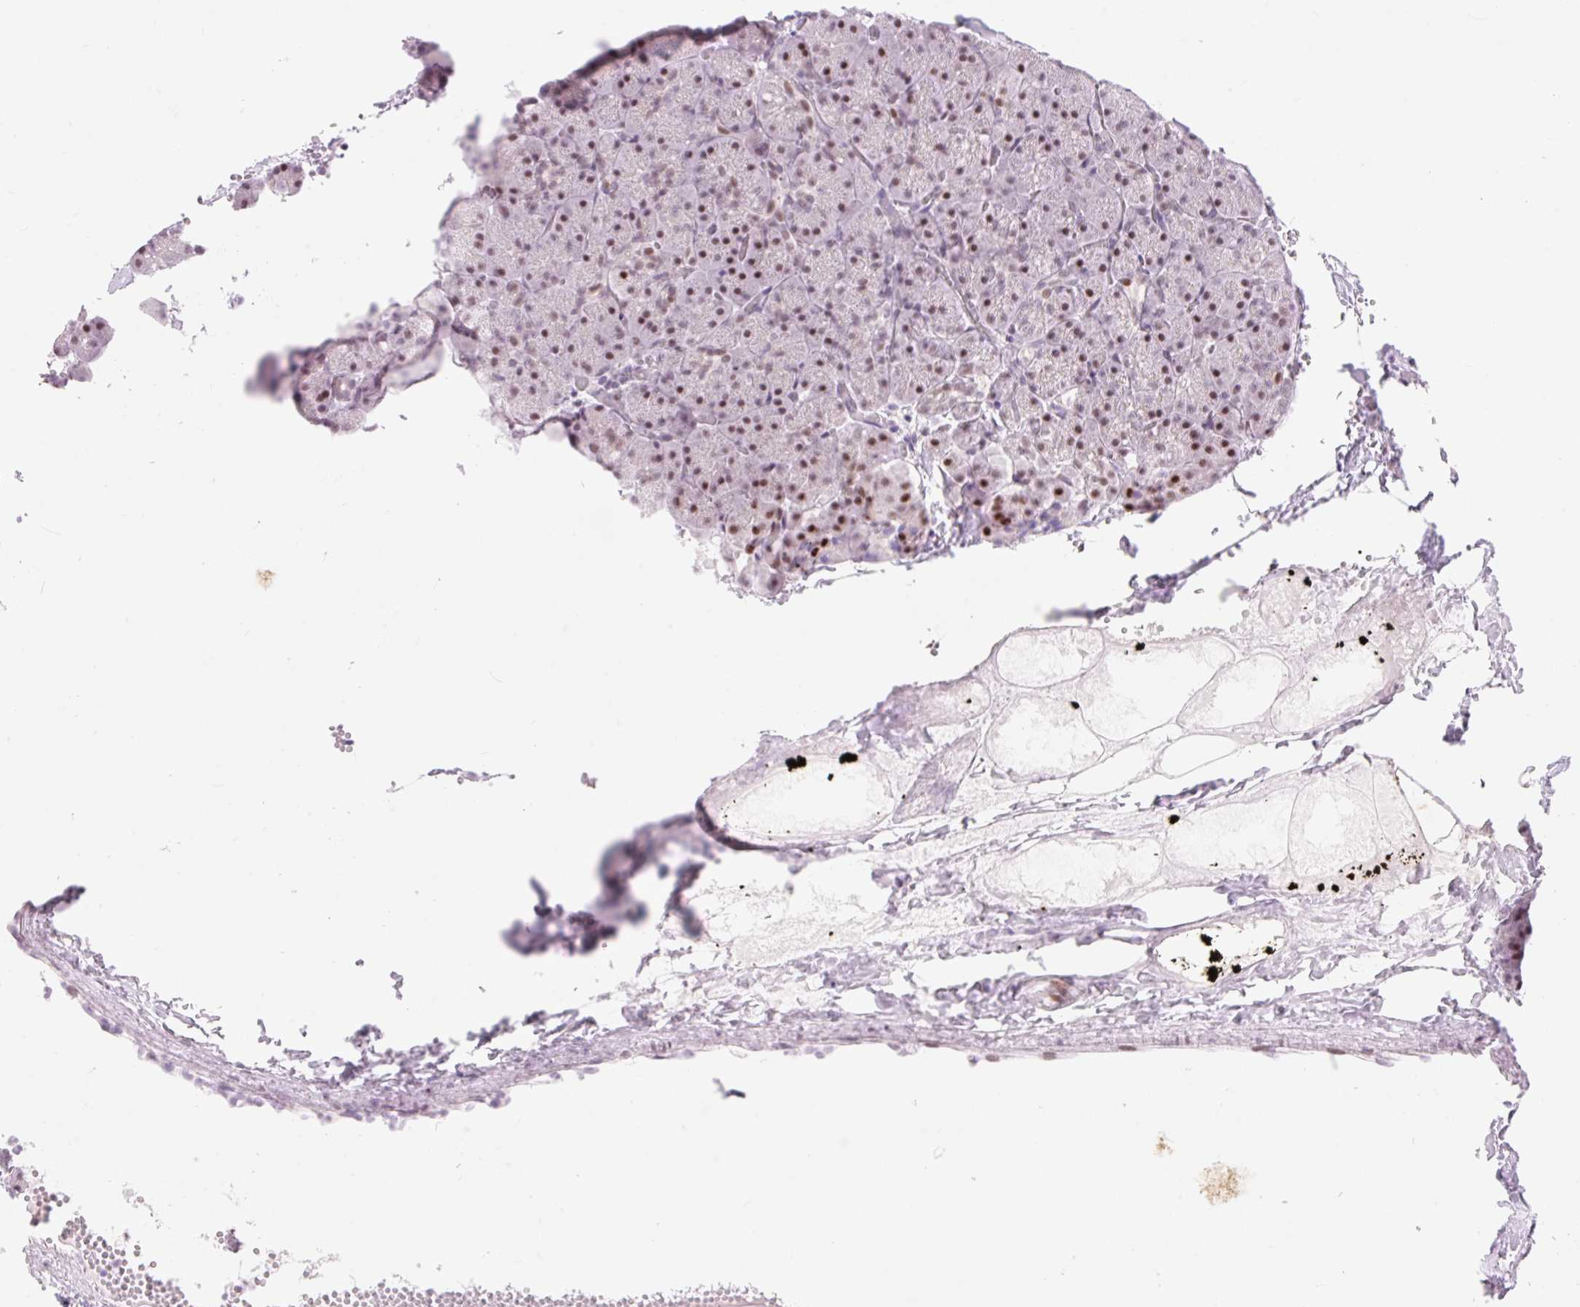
{"staining": {"intensity": "moderate", "quantity": ">75%", "location": "nuclear"}, "tissue": "pancreas", "cell_type": "Exocrine glandular cells", "image_type": "normal", "snomed": [{"axis": "morphology", "description": "Normal tissue, NOS"}, {"axis": "topography", "description": "Pancreas"}], "caption": "This micrograph shows unremarkable pancreas stained with immunohistochemistry to label a protein in brown. The nuclear of exocrine glandular cells show moderate positivity for the protein. Nuclei are counter-stained blue.", "gene": "H2BW1", "patient": {"sex": "male", "age": 36}}